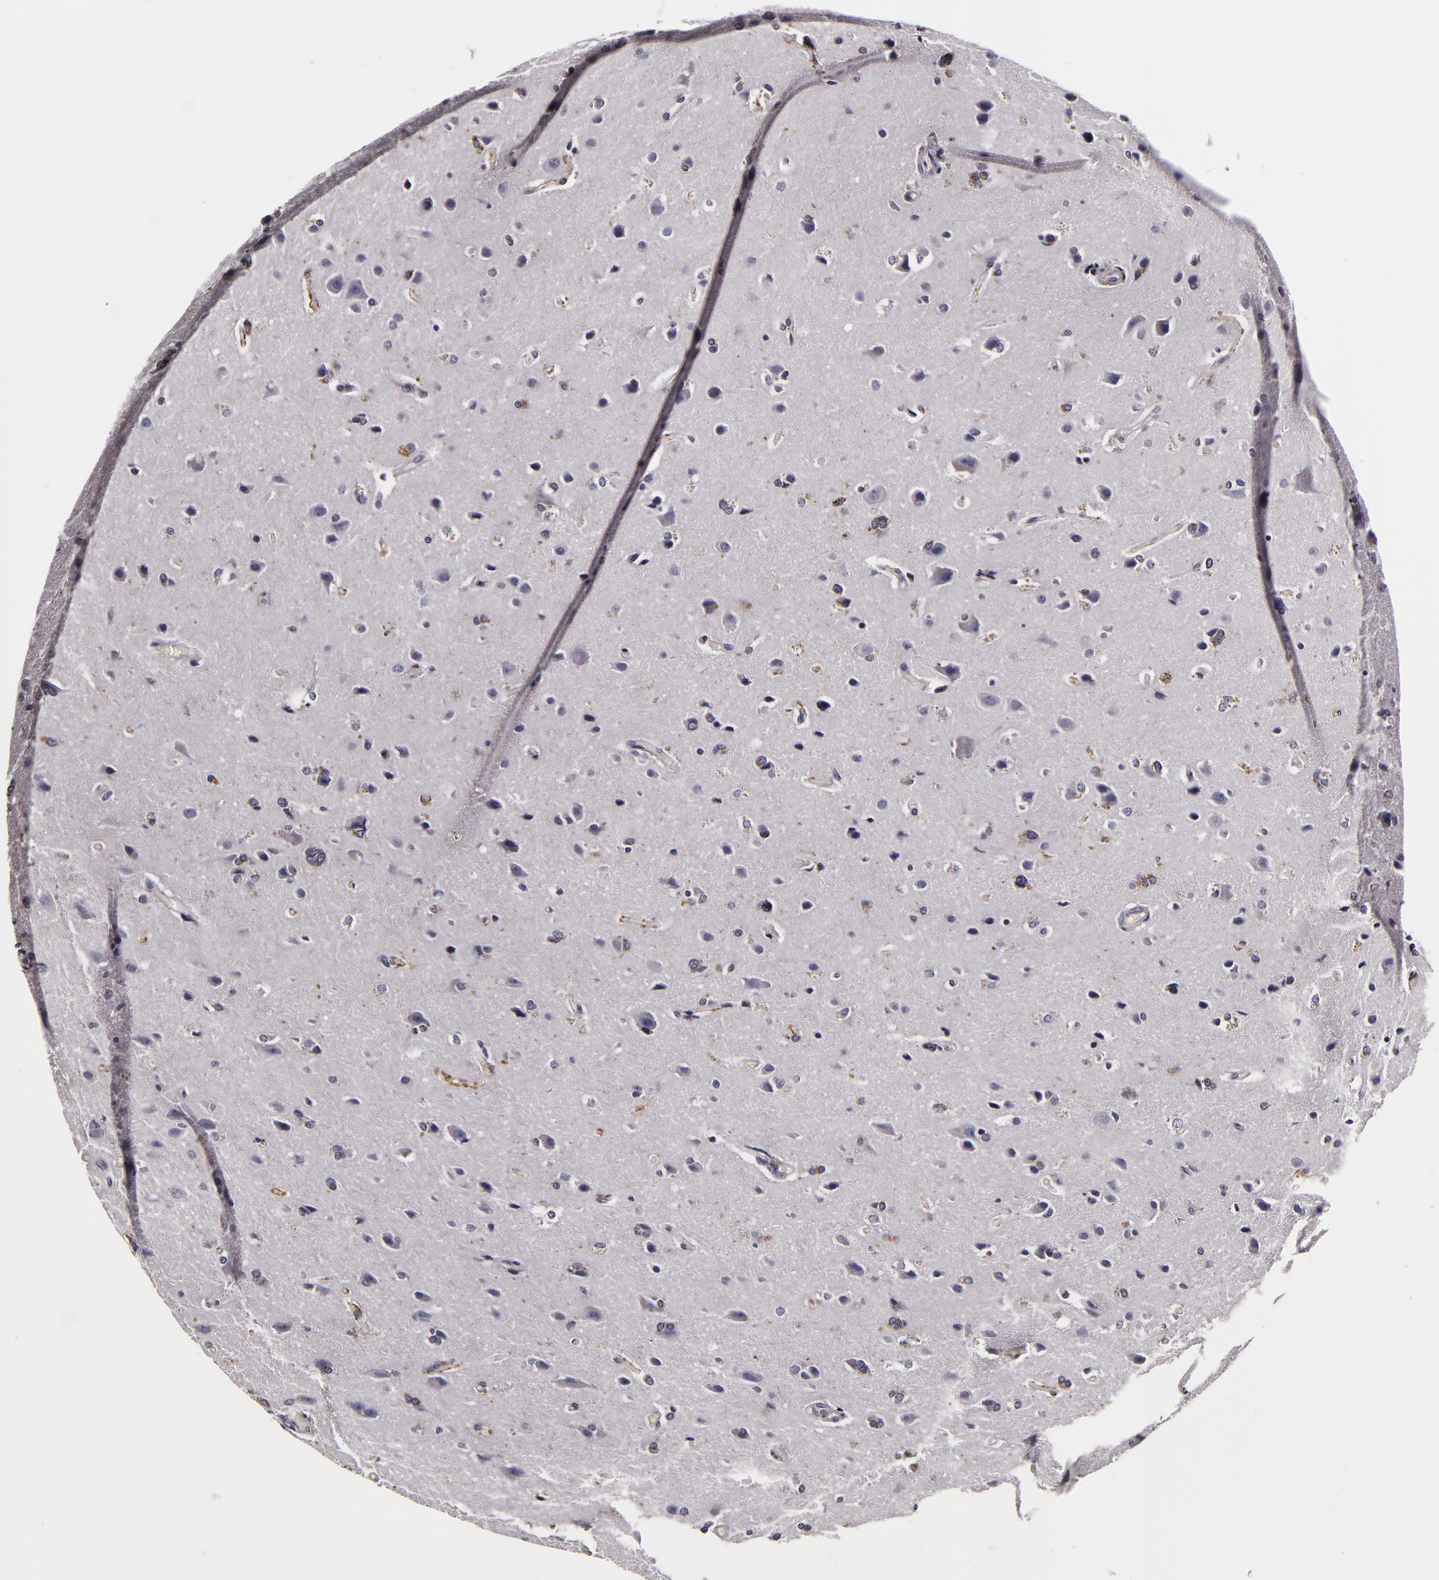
{"staining": {"intensity": "negative", "quantity": "none", "location": "none"}, "tissue": "glioma", "cell_type": "Tumor cells", "image_type": "cancer", "snomed": [{"axis": "morphology", "description": "Glioma, malignant, High grade"}, {"axis": "topography", "description": "Brain"}], "caption": "A histopathology image of human high-grade glioma (malignant) is negative for staining in tumor cells.", "gene": "LGALS3BP", "patient": {"sex": "male", "age": 68}}